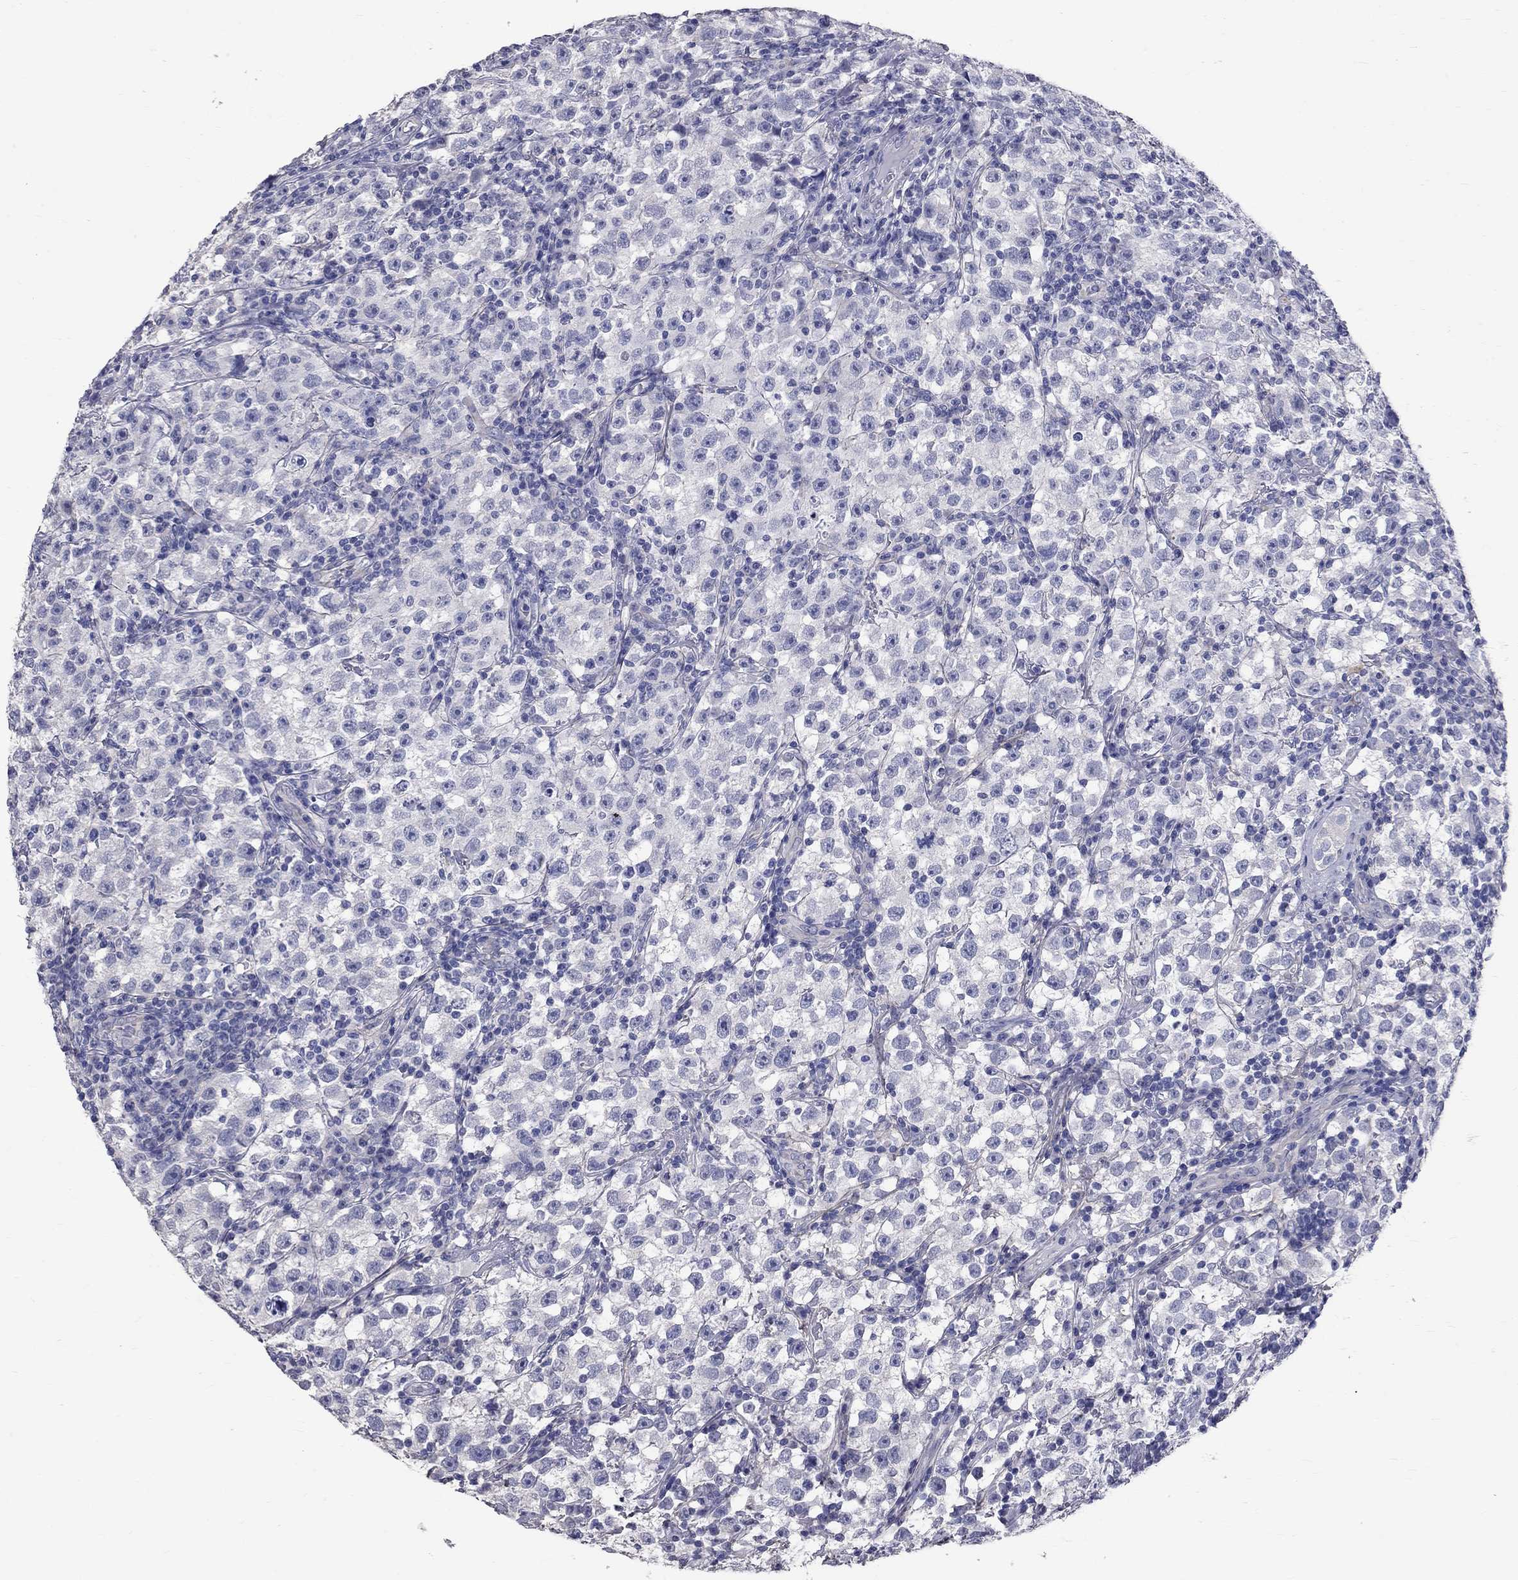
{"staining": {"intensity": "negative", "quantity": "none", "location": "none"}, "tissue": "testis cancer", "cell_type": "Tumor cells", "image_type": "cancer", "snomed": [{"axis": "morphology", "description": "Seminoma, NOS"}, {"axis": "topography", "description": "Testis"}], "caption": "Image shows no protein positivity in tumor cells of testis cancer tissue.", "gene": "ANXA10", "patient": {"sex": "male", "age": 22}}